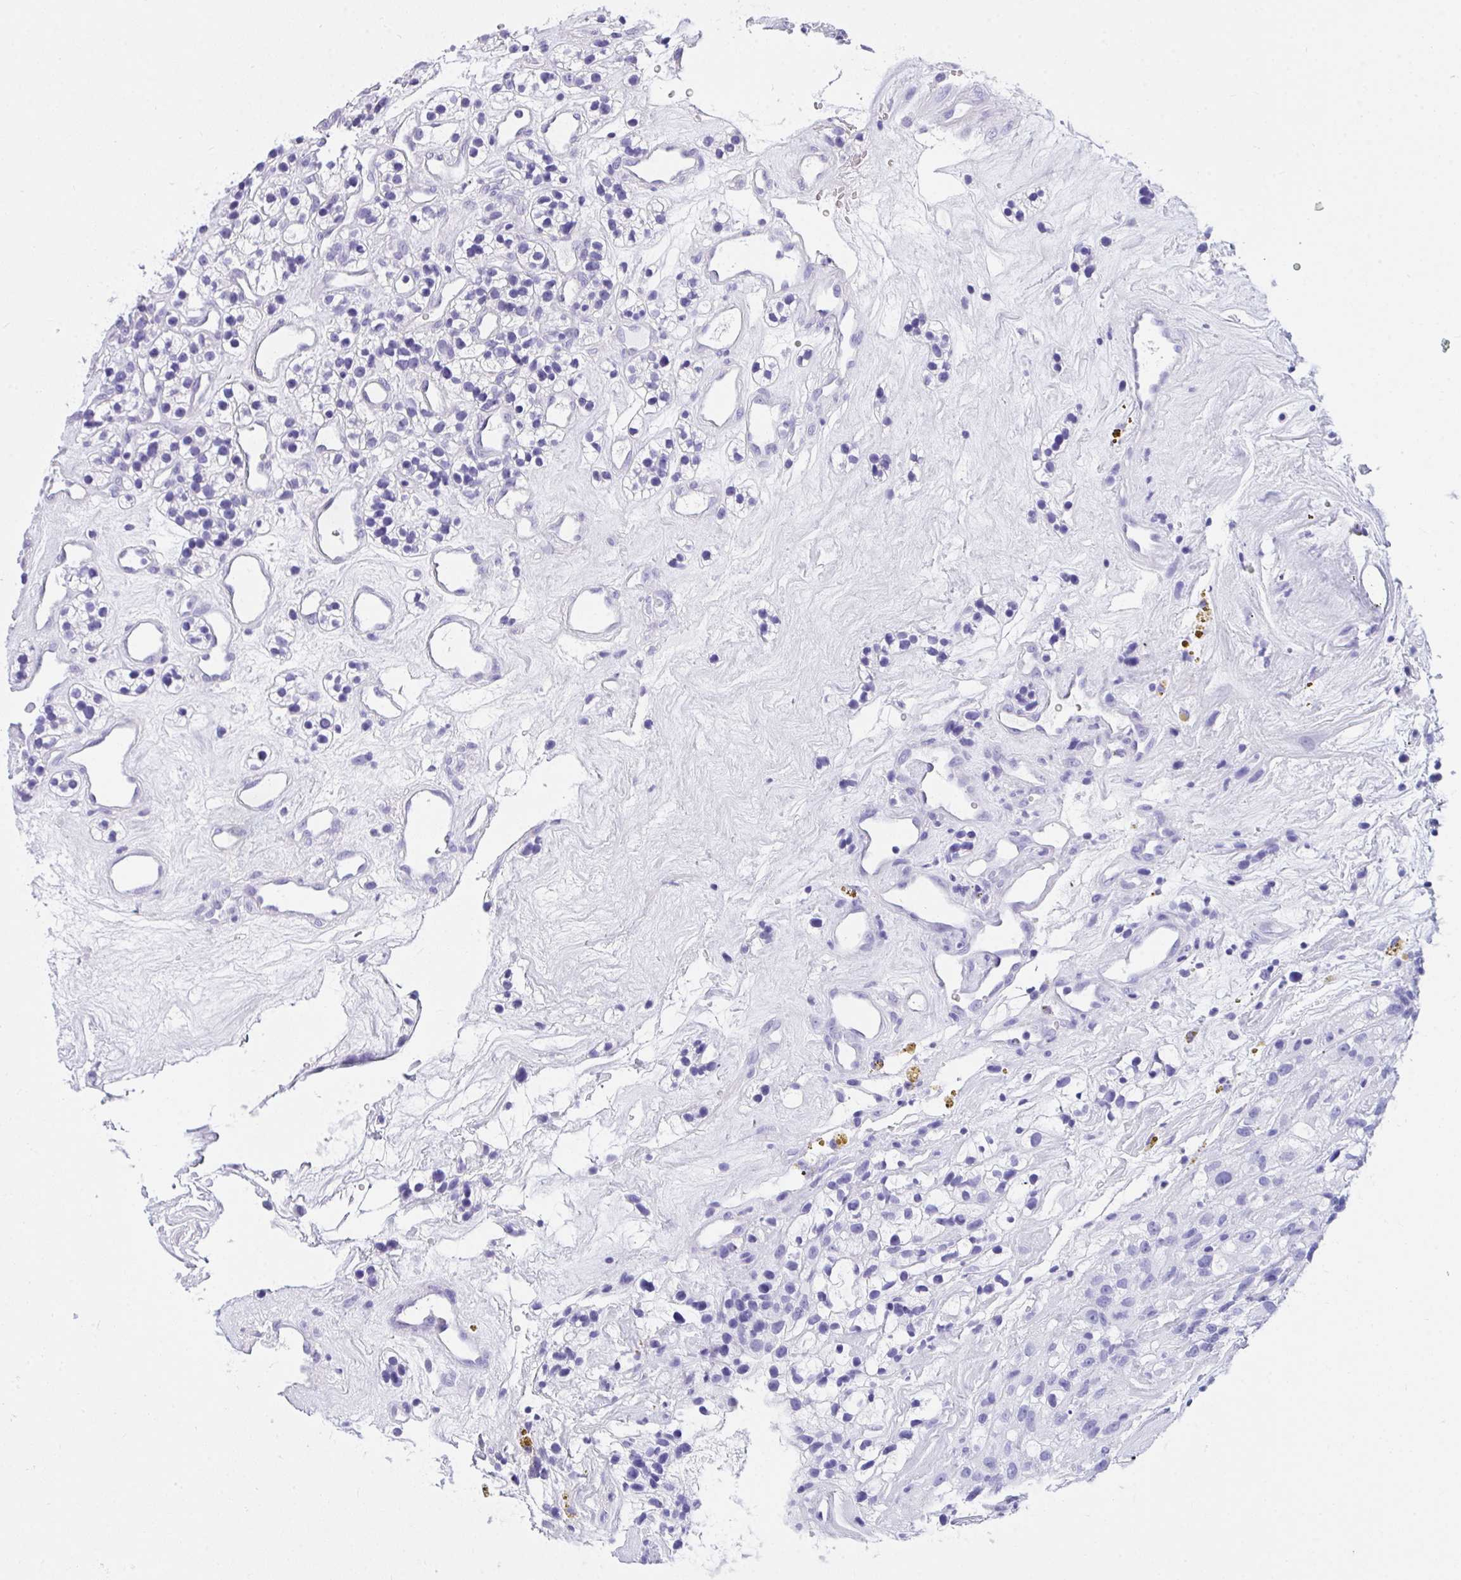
{"staining": {"intensity": "negative", "quantity": "none", "location": "none"}, "tissue": "renal cancer", "cell_type": "Tumor cells", "image_type": "cancer", "snomed": [{"axis": "morphology", "description": "Adenocarcinoma, NOS"}, {"axis": "topography", "description": "Kidney"}], "caption": "Human renal cancer stained for a protein using IHC demonstrates no expression in tumor cells.", "gene": "TLN2", "patient": {"sex": "female", "age": 57}}